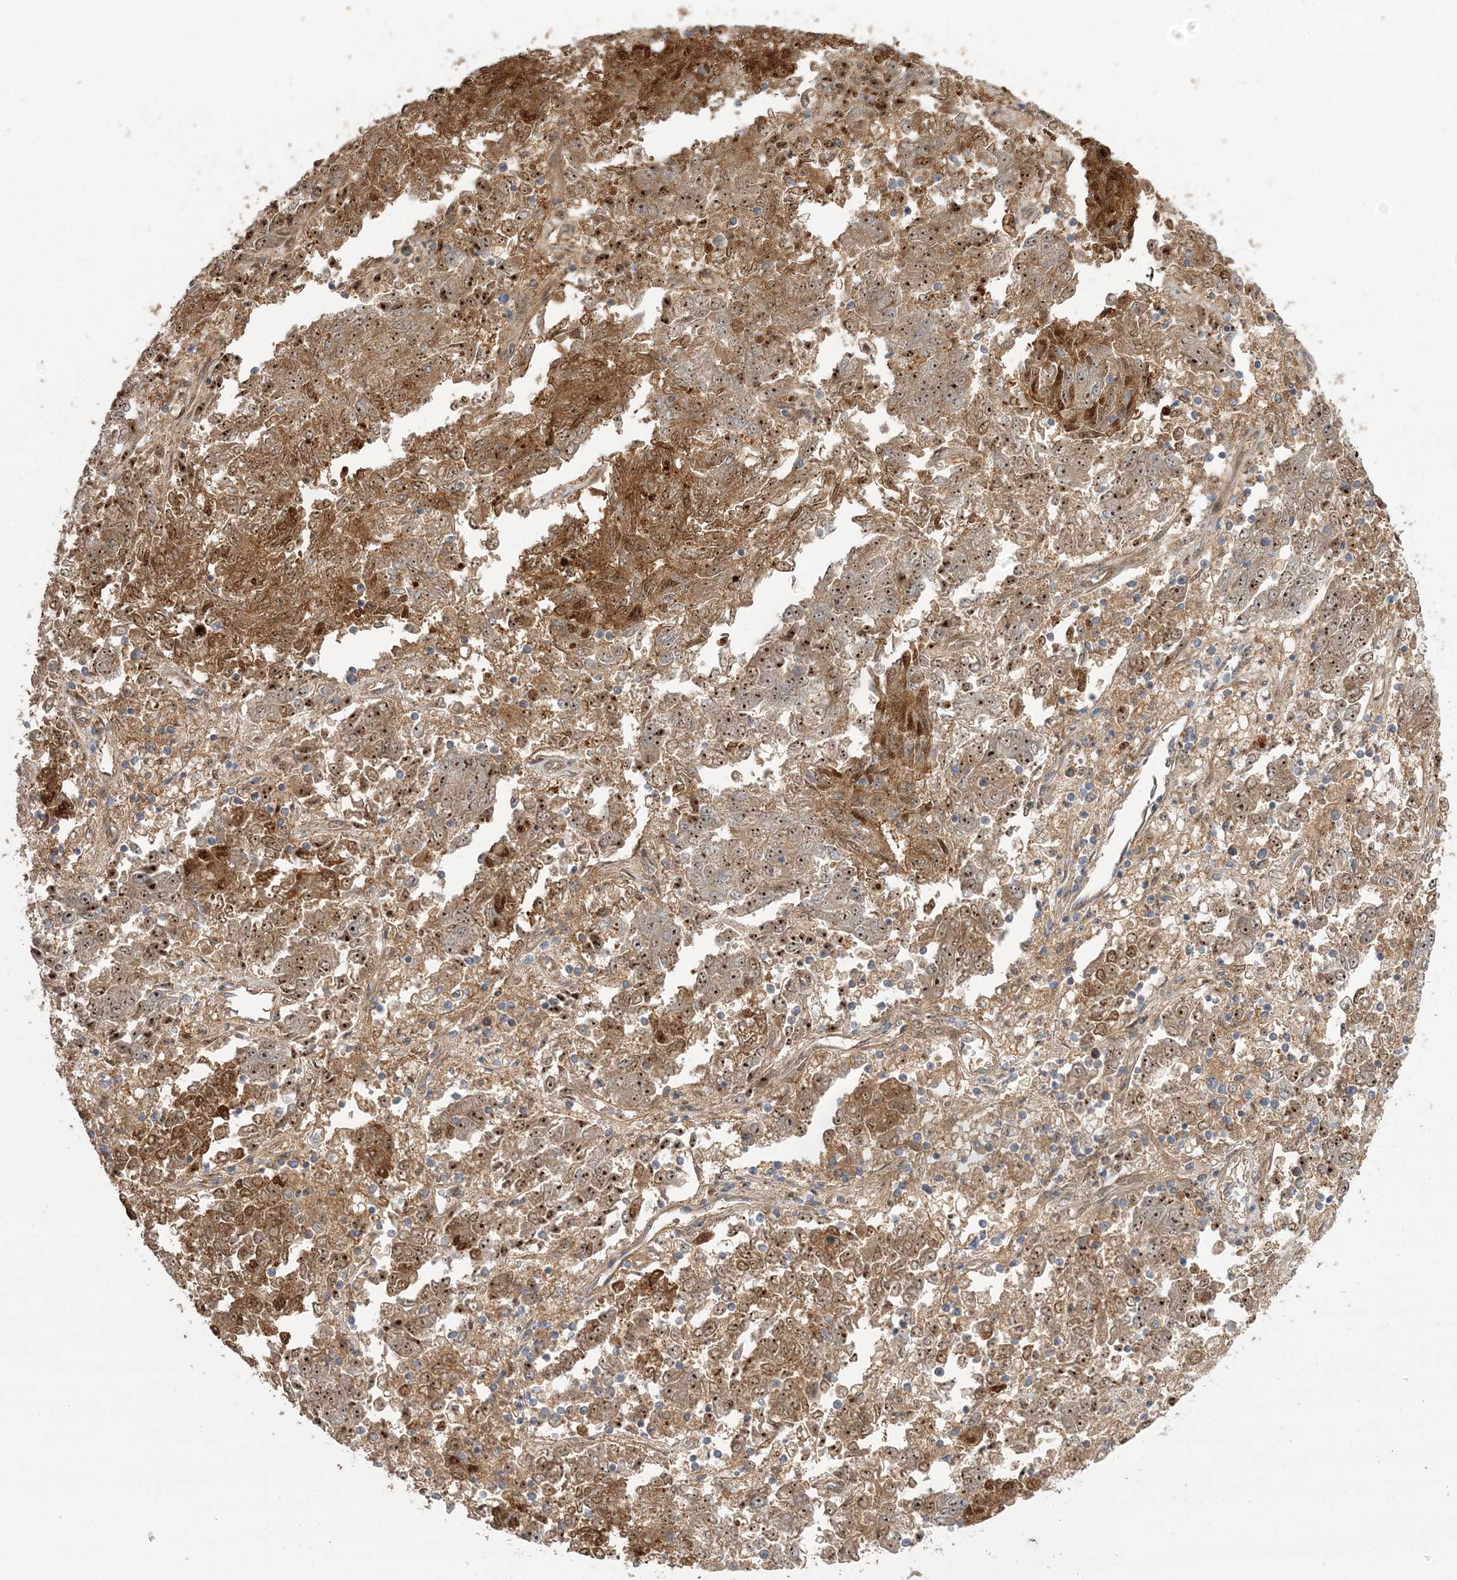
{"staining": {"intensity": "moderate", "quantity": ">75%", "location": "cytoplasmic/membranous,nuclear"}, "tissue": "endometrial cancer", "cell_type": "Tumor cells", "image_type": "cancer", "snomed": [{"axis": "morphology", "description": "Adenocarcinoma, NOS"}, {"axis": "topography", "description": "Endometrium"}], "caption": "Moderate cytoplasmic/membranous and nuclear staining for a protein is identified in approximately >75% of tumor cells of endometrial cancer (adenocarcinoma) using IHC.", "gene": "NPM3", "patient": {"sex": "female", "age": 80}}